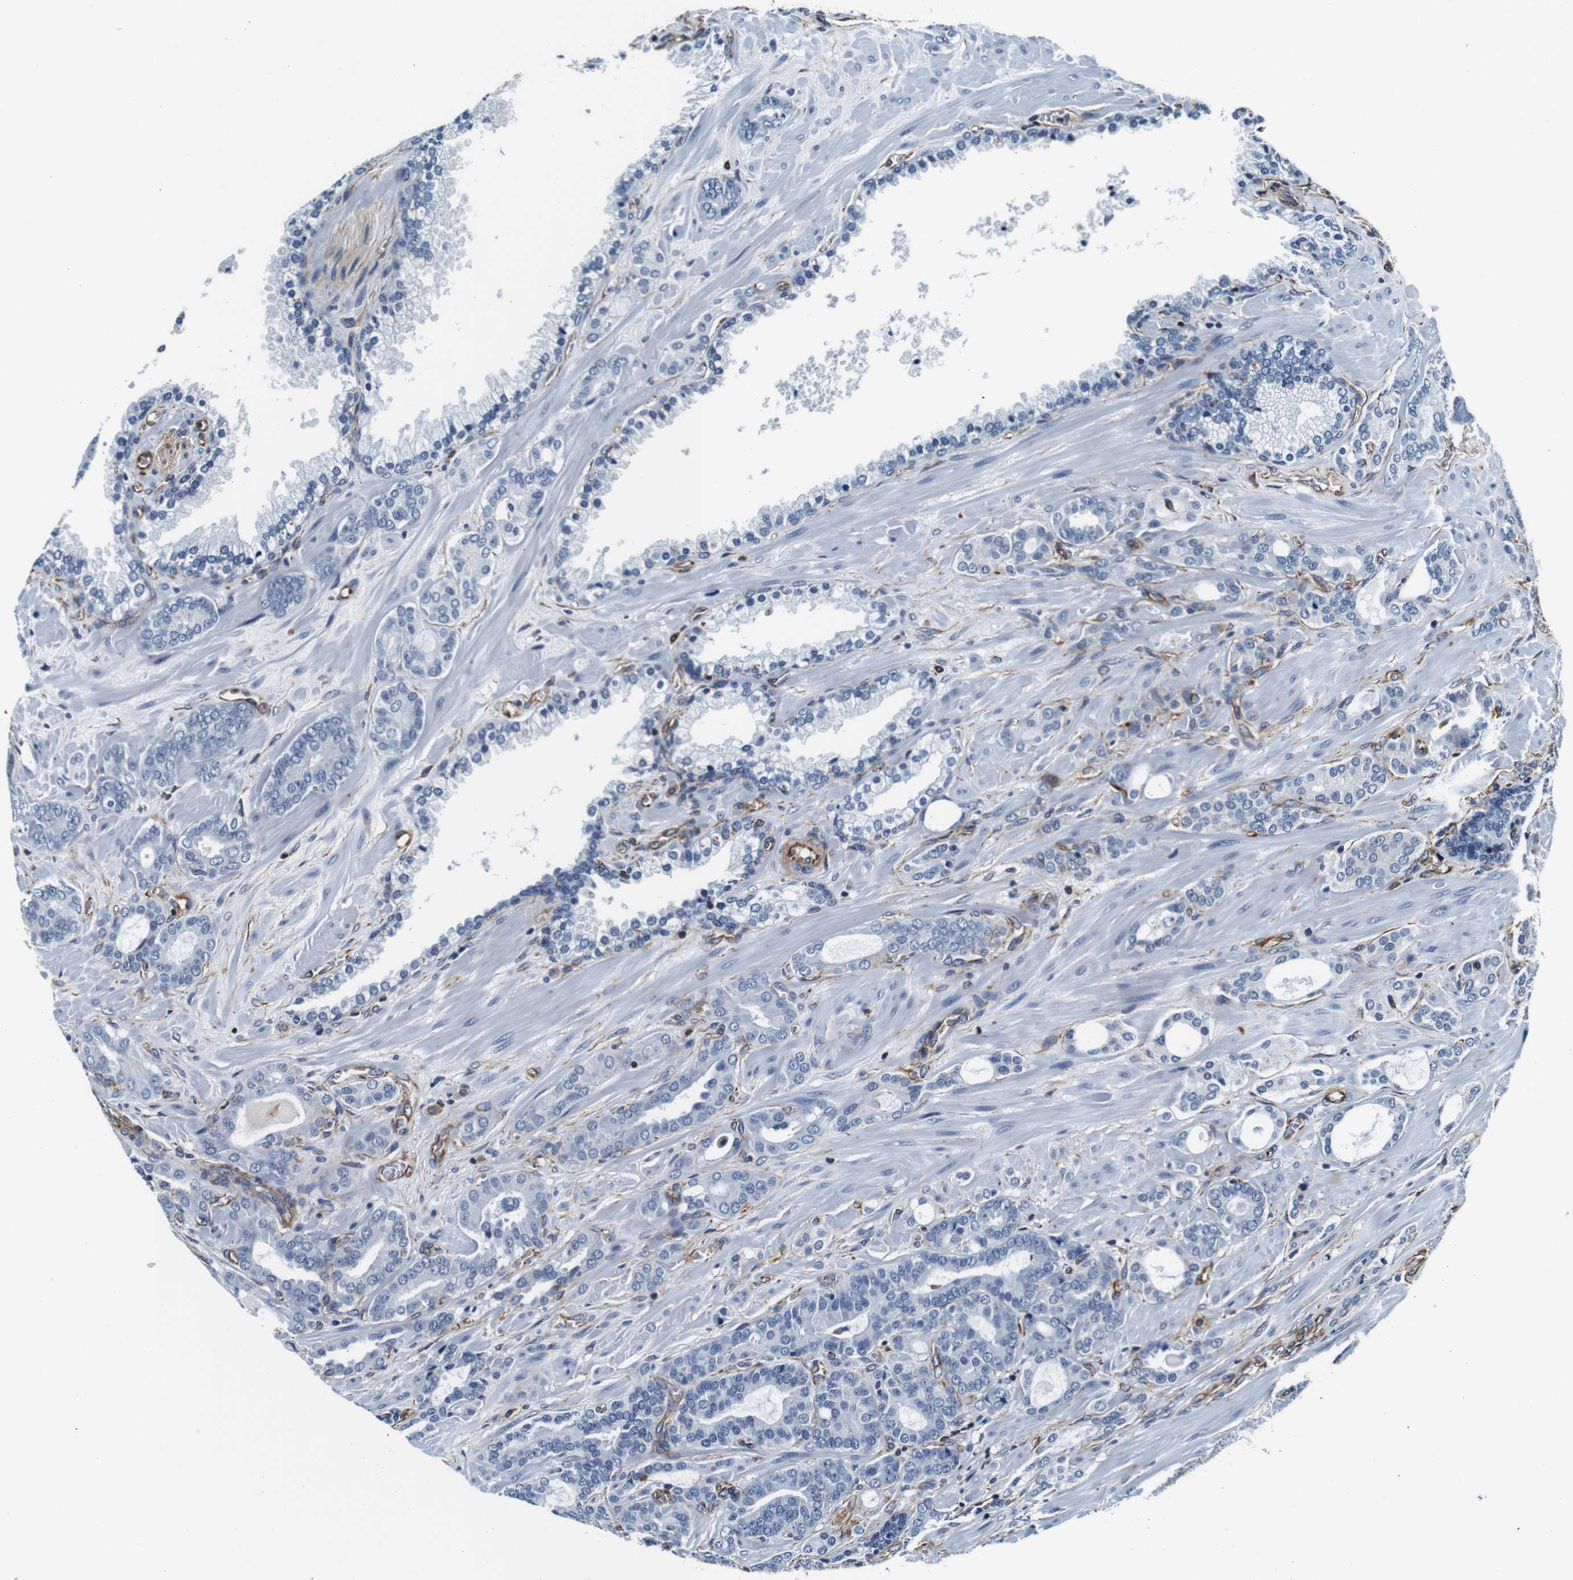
{"staining": {"intensity": "negative", "quantity": "none", "location": "none"}, "tissue": "prostate cancer", "cell_type": "Tumor cells", "image_type": "cancer", "snomed": [{"axis": "morphology", "description": "Adenocarcinoma, Low grade"}, {"axis": "topography", "description": "Prostate"}], "caption": "High power microscopy photomicrograph of an immunohistochemistry image of low-grade adenocarcinoma (prostate), revealing no significant positivity in tumor cells.", "gene": "GJE1", "patient": {"sex": "male", "age": 63}}